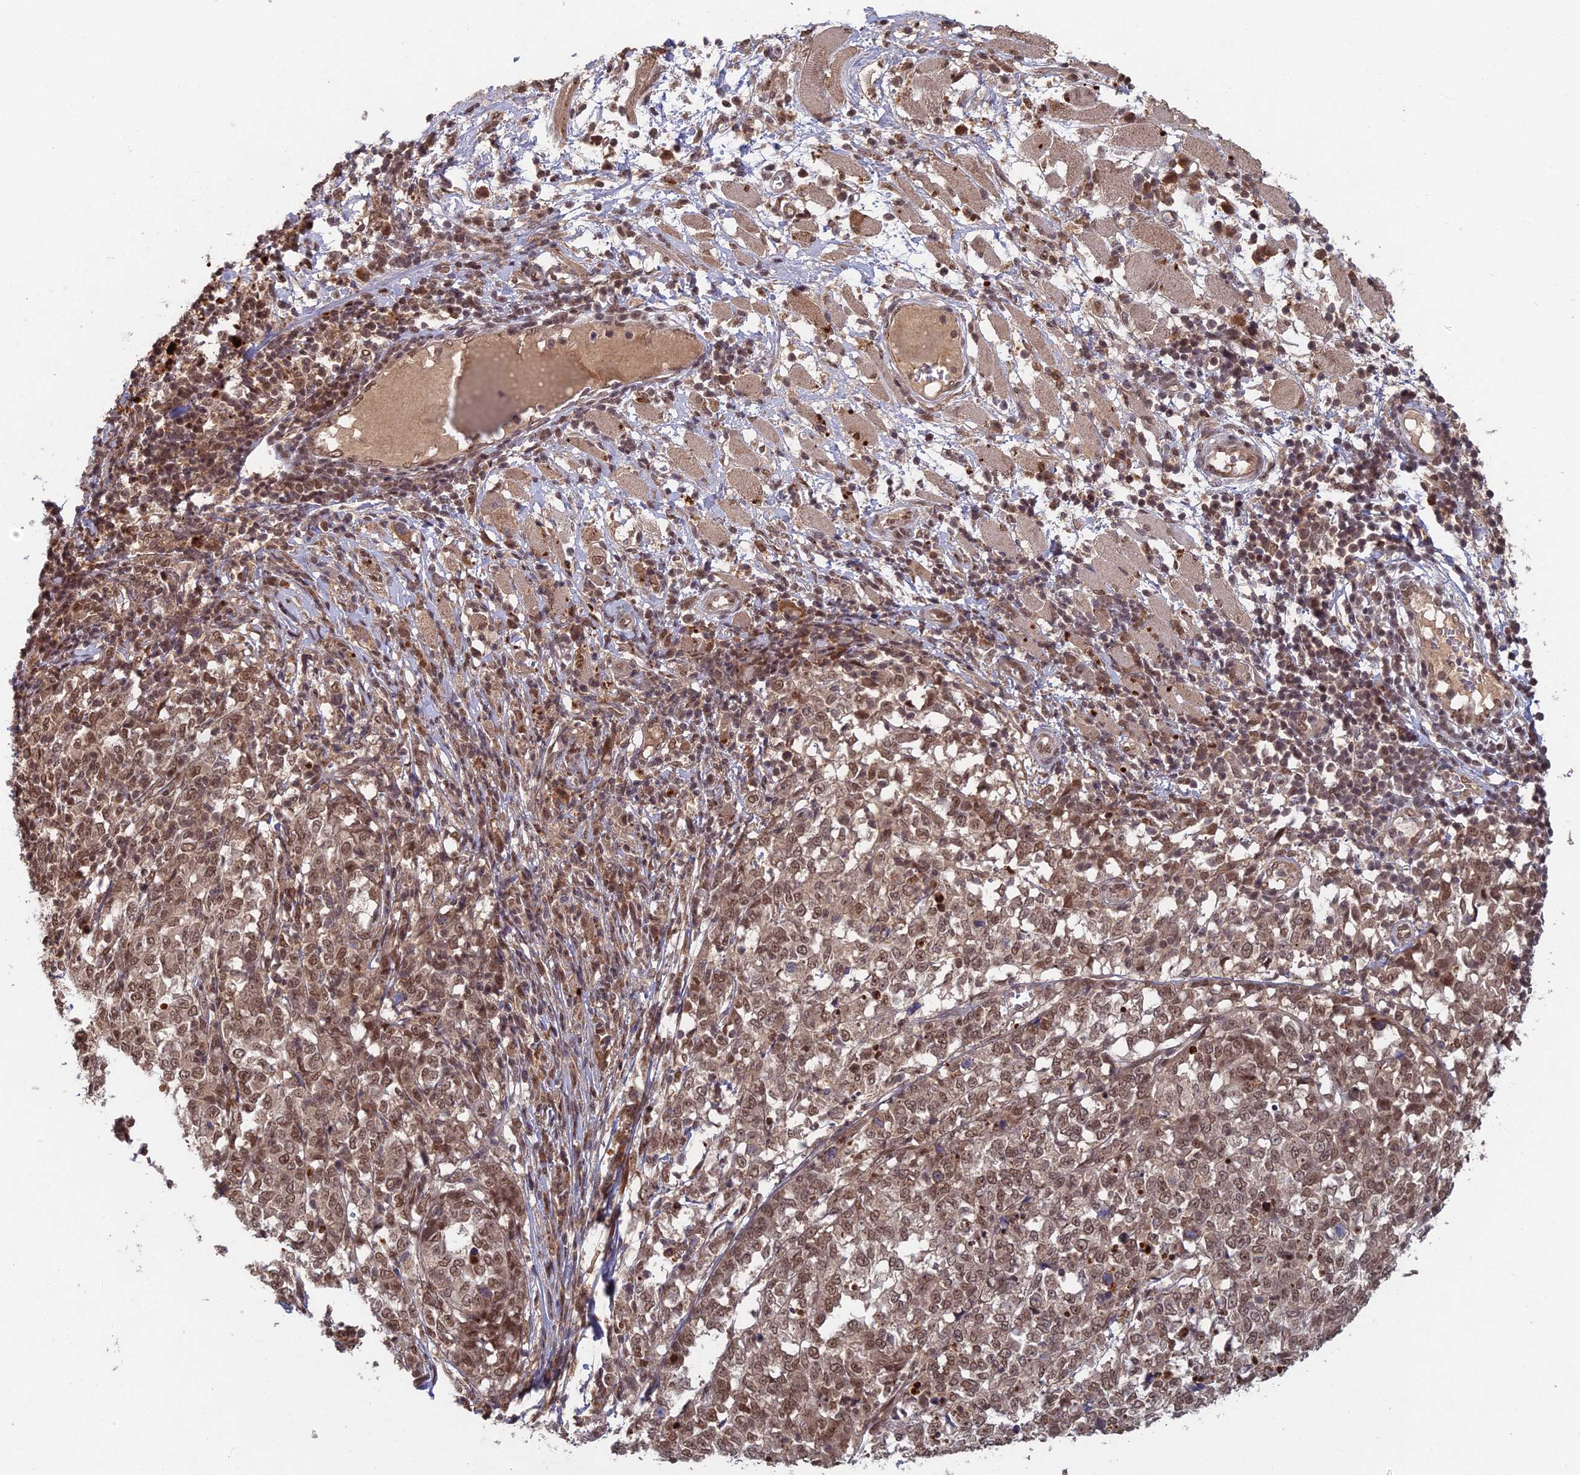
{"staining": {"intensity": "moderate", "quantity": ">75%", "location": "cytoplasmic/membranous,nuclear"}, "tissue": "melanoma", "cell_type": "Tumor cells", "image_type": "cancer", "snomed": [{"axis": "morphology", "description": "Malignant melanoma, NOS"}, {"axis": "topography", "description": "Skin"}], "caption": "Protein analysis of melanoma tissue exhibits moderate cytoplasmic/membranous and nuclear staining in approximately >75% of tumor cells. (DAB IHC, brown staining for protein, blue staining for nuclei).", "gene": "RANBP3", "patient": {"sex": "female", "age": 72}}